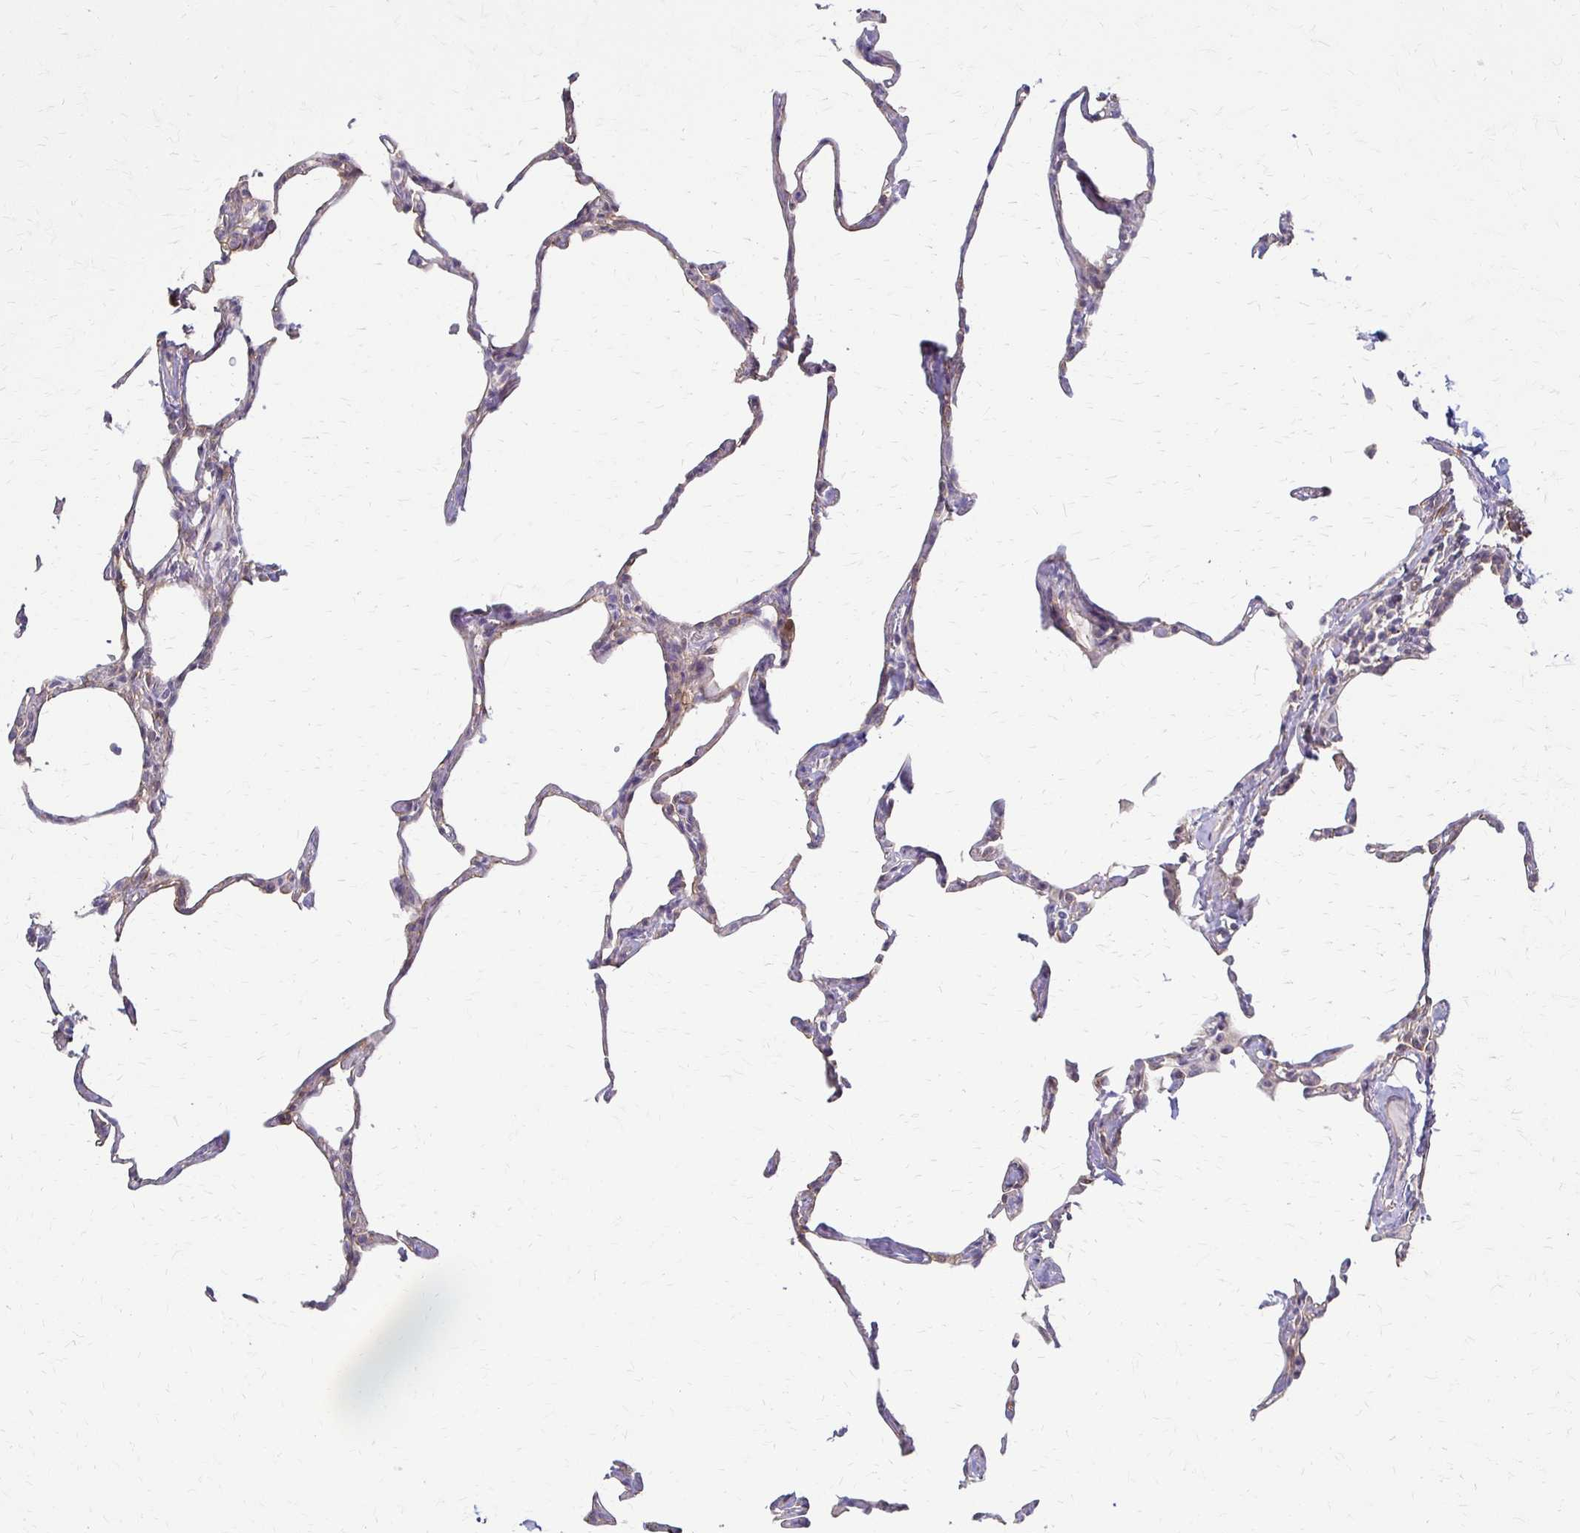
{"staining": {"intensity": "weak", "quantity": "<25%", "location": "cytoplasmic/membranous"}, "tissue": "lung", "cell_type": "Alveolar cells", "image_type": "normal", "snomed": [{"axis": "morphology", "description": "Normal tissue, NOS"}, {"axis": "topography", "description": "Lung"}], "caption": "Immunohistochemistry of normal lung shows no staining in alveolar cells.", "gene": "CFL2", "patient": {"sex": "male", "age": 65}}